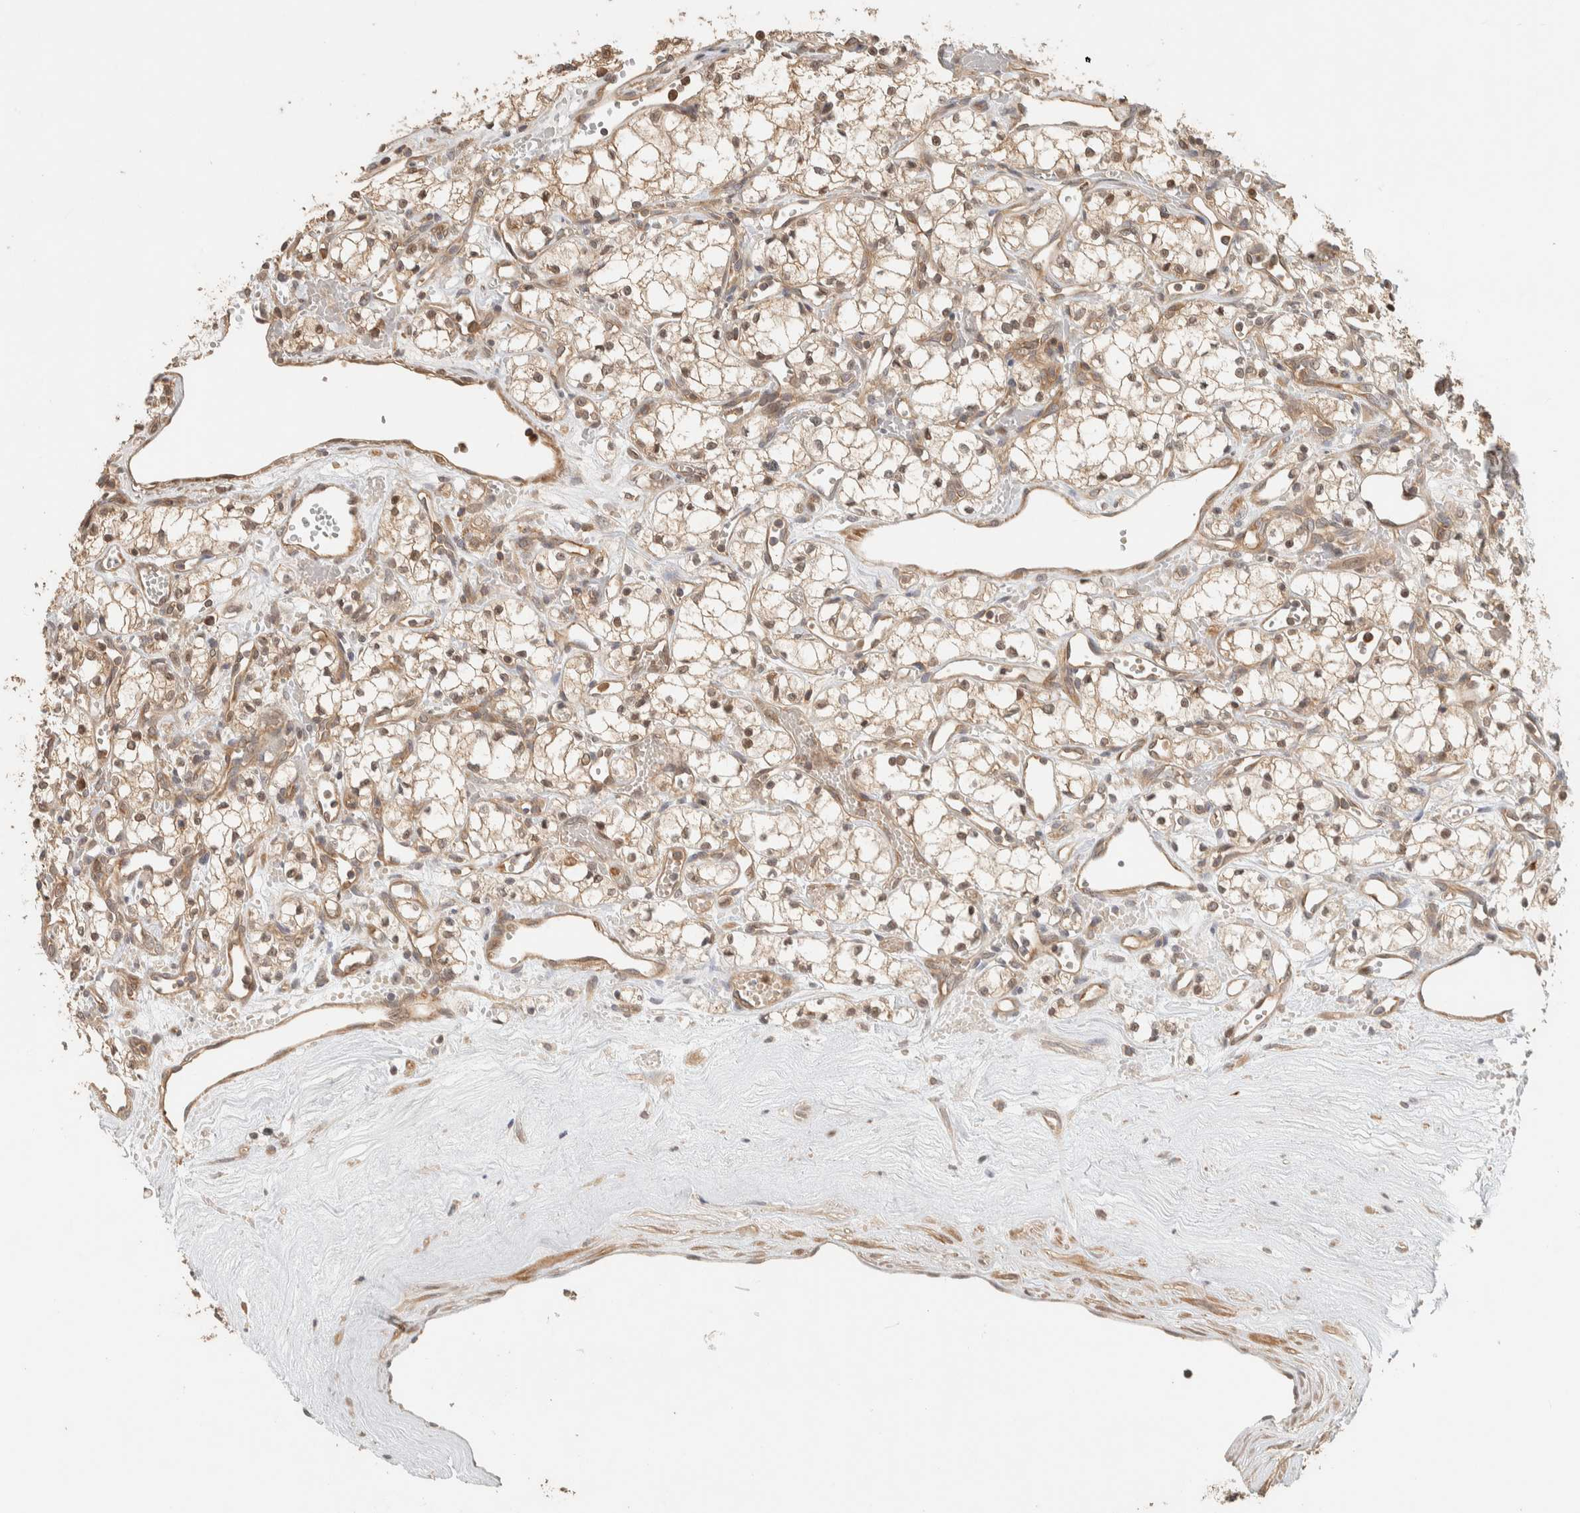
{"staining": {"intensity": "moderate", "quantity": ">75%", "location": "cytoplasmic/membranous,nuclear"}, "tissue": "renal cancer", "cell_type": "Tumor cells", "image_type": "cancer", "snomed": [{"axis": "morphology", "description": "Adenocarcinoma, NOS"}, {"axis": "topography", "description": "Kidney"}], "caption": "Protein staining of adenocarcinoma (renal) tissue demonstrates moderate cytoplasmic/membranous and nuclear positivity in about >75% of tumor cells. The protein of interest is stained brown, and the nuclei are stained in blue (DAB IHC with brightfield microscopy, high magnification).", "gene": "ADSS2", "patient": {"sex": "male", "age": 59}}